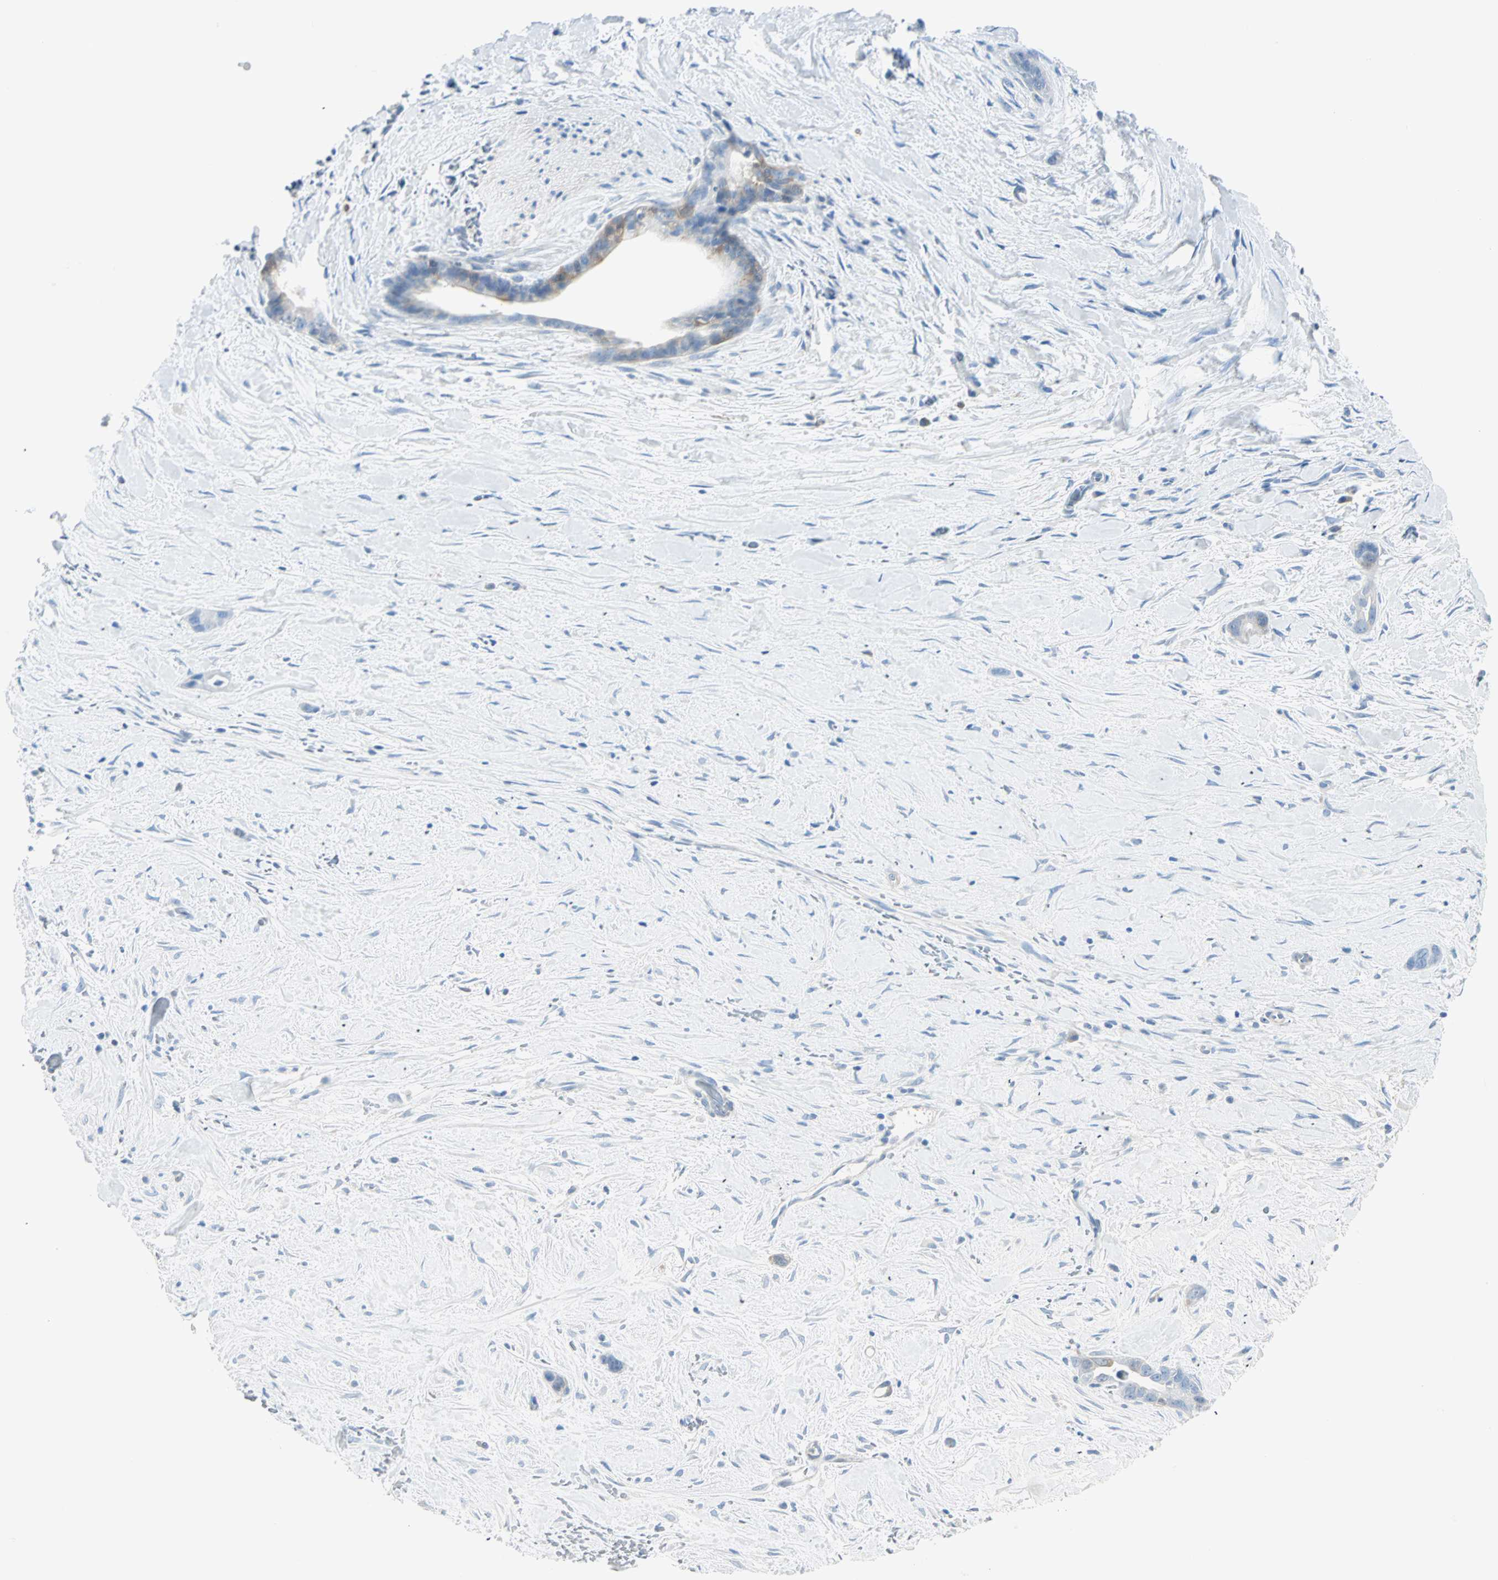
{"staining": {"intensity": "moderate", "quantity": "<25%", "location": "cytoplasmic/membranous"}, "tissue": "liver cancer", "cell_type": "Tumor cells", "image_type": "cancer", "snomed": [{"axis": "morphology", "description": "Cholangiocarcinoma"}, {"axis": "topography", "description": "Liver"}], "caption": "DAB immunohistochemical staining of cholangiocarcinoma (liver) shows moderate cytoplasmic/membranous protein staining in approximately <25% of tumor cells.", "gene": "ATF6", "patient": {"sex": "female", "age": 55}}